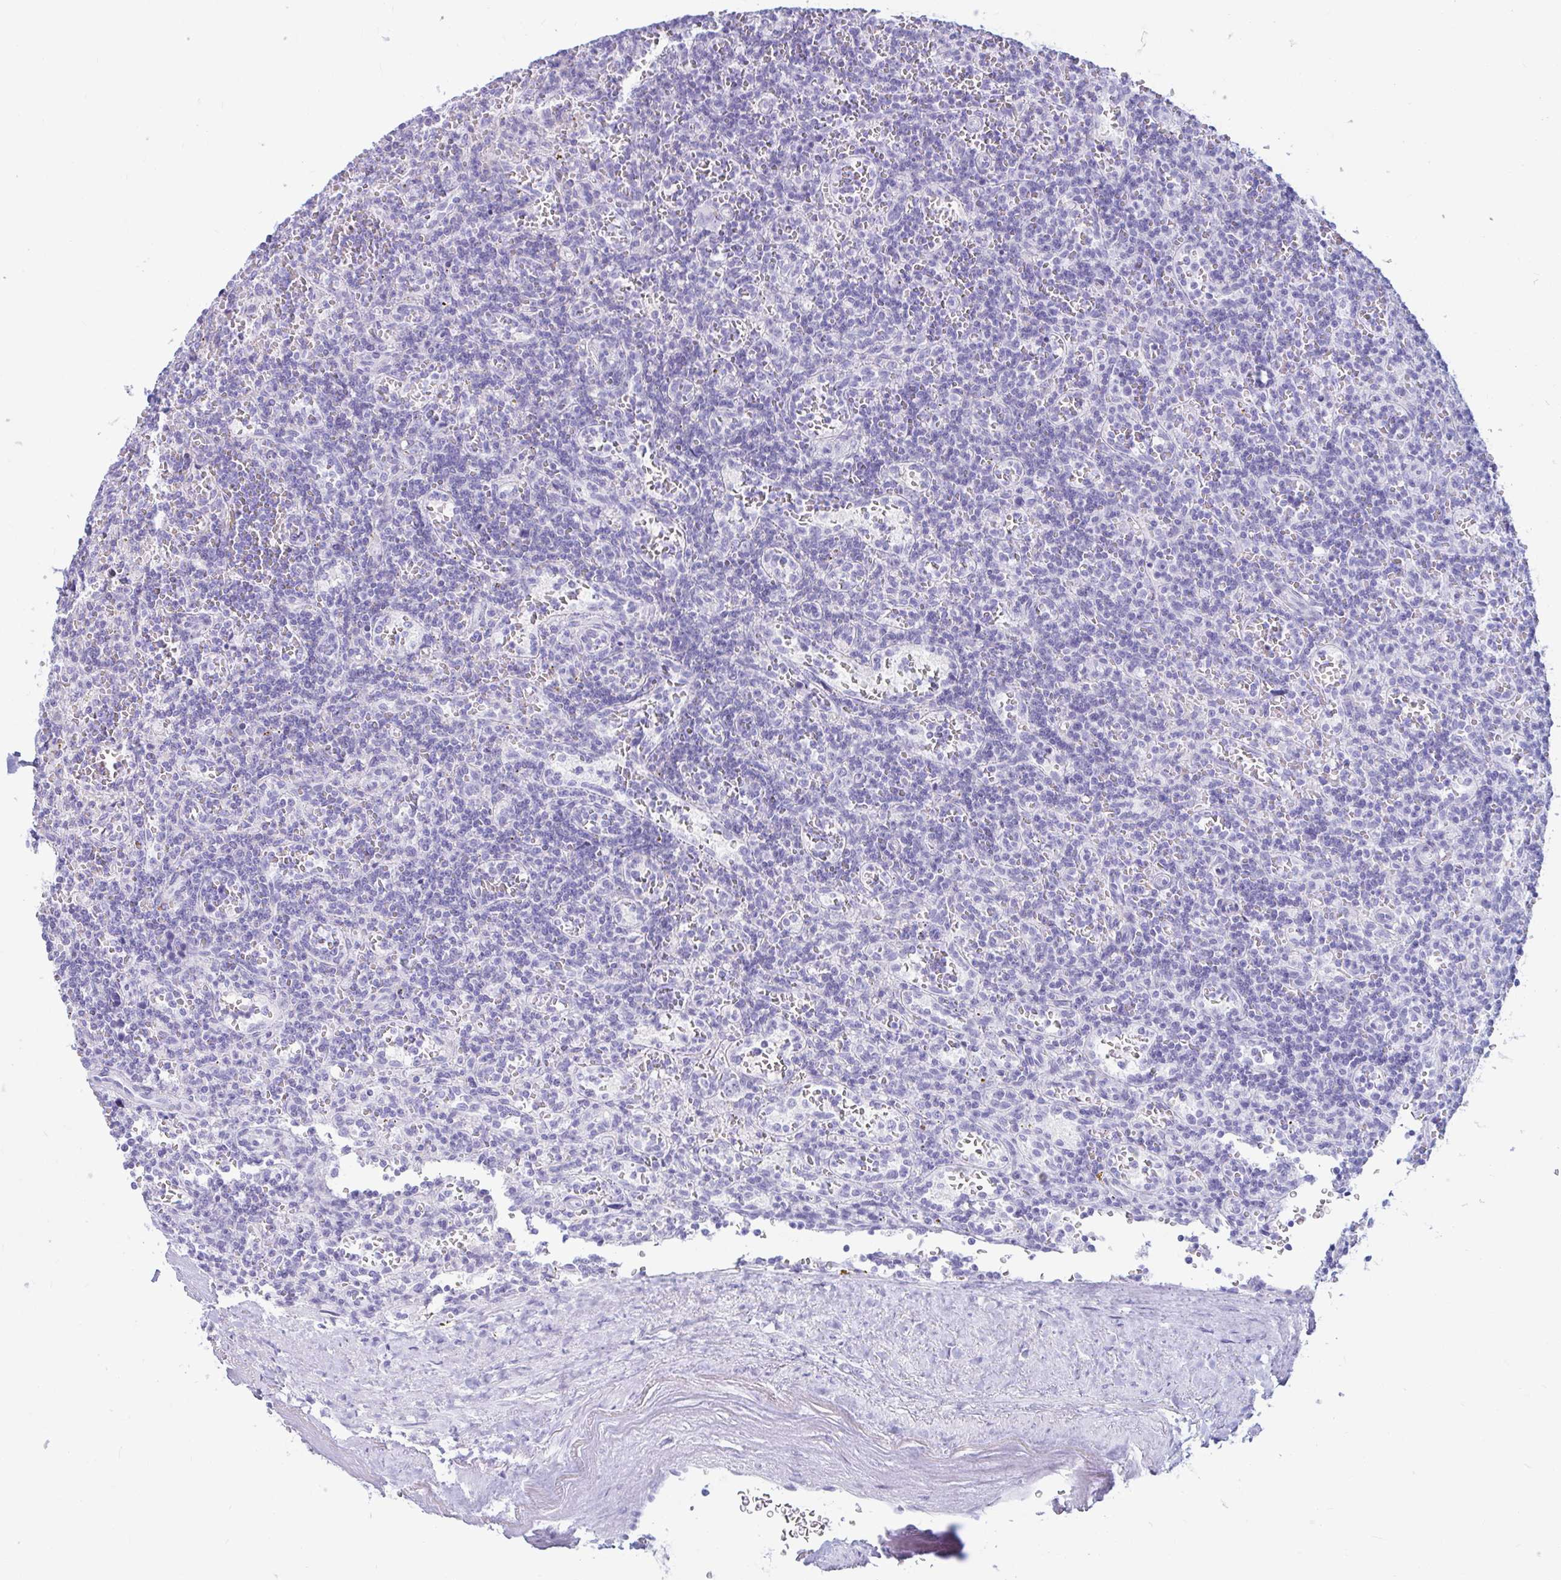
{"staining": {"intensity": "negative", "quantity": "none", "location": "none"}, "tissue": "lymphoma", "cell_type": "Tumor cells", "image_type": "cancer", "snomed": [{"axis": "morphology", "description": "Malignant lymphoma, non-Hodgkin's type, Low grade"}, {"axis": "topography", "description": "Spleen"}], "caption": "Tumor cells are negative for protein expression in human low-grade malignant lymphoma, non-Hodgkin's type.", "gene": "ERICH6", "patient": {"sex": "male", "age": 73}}